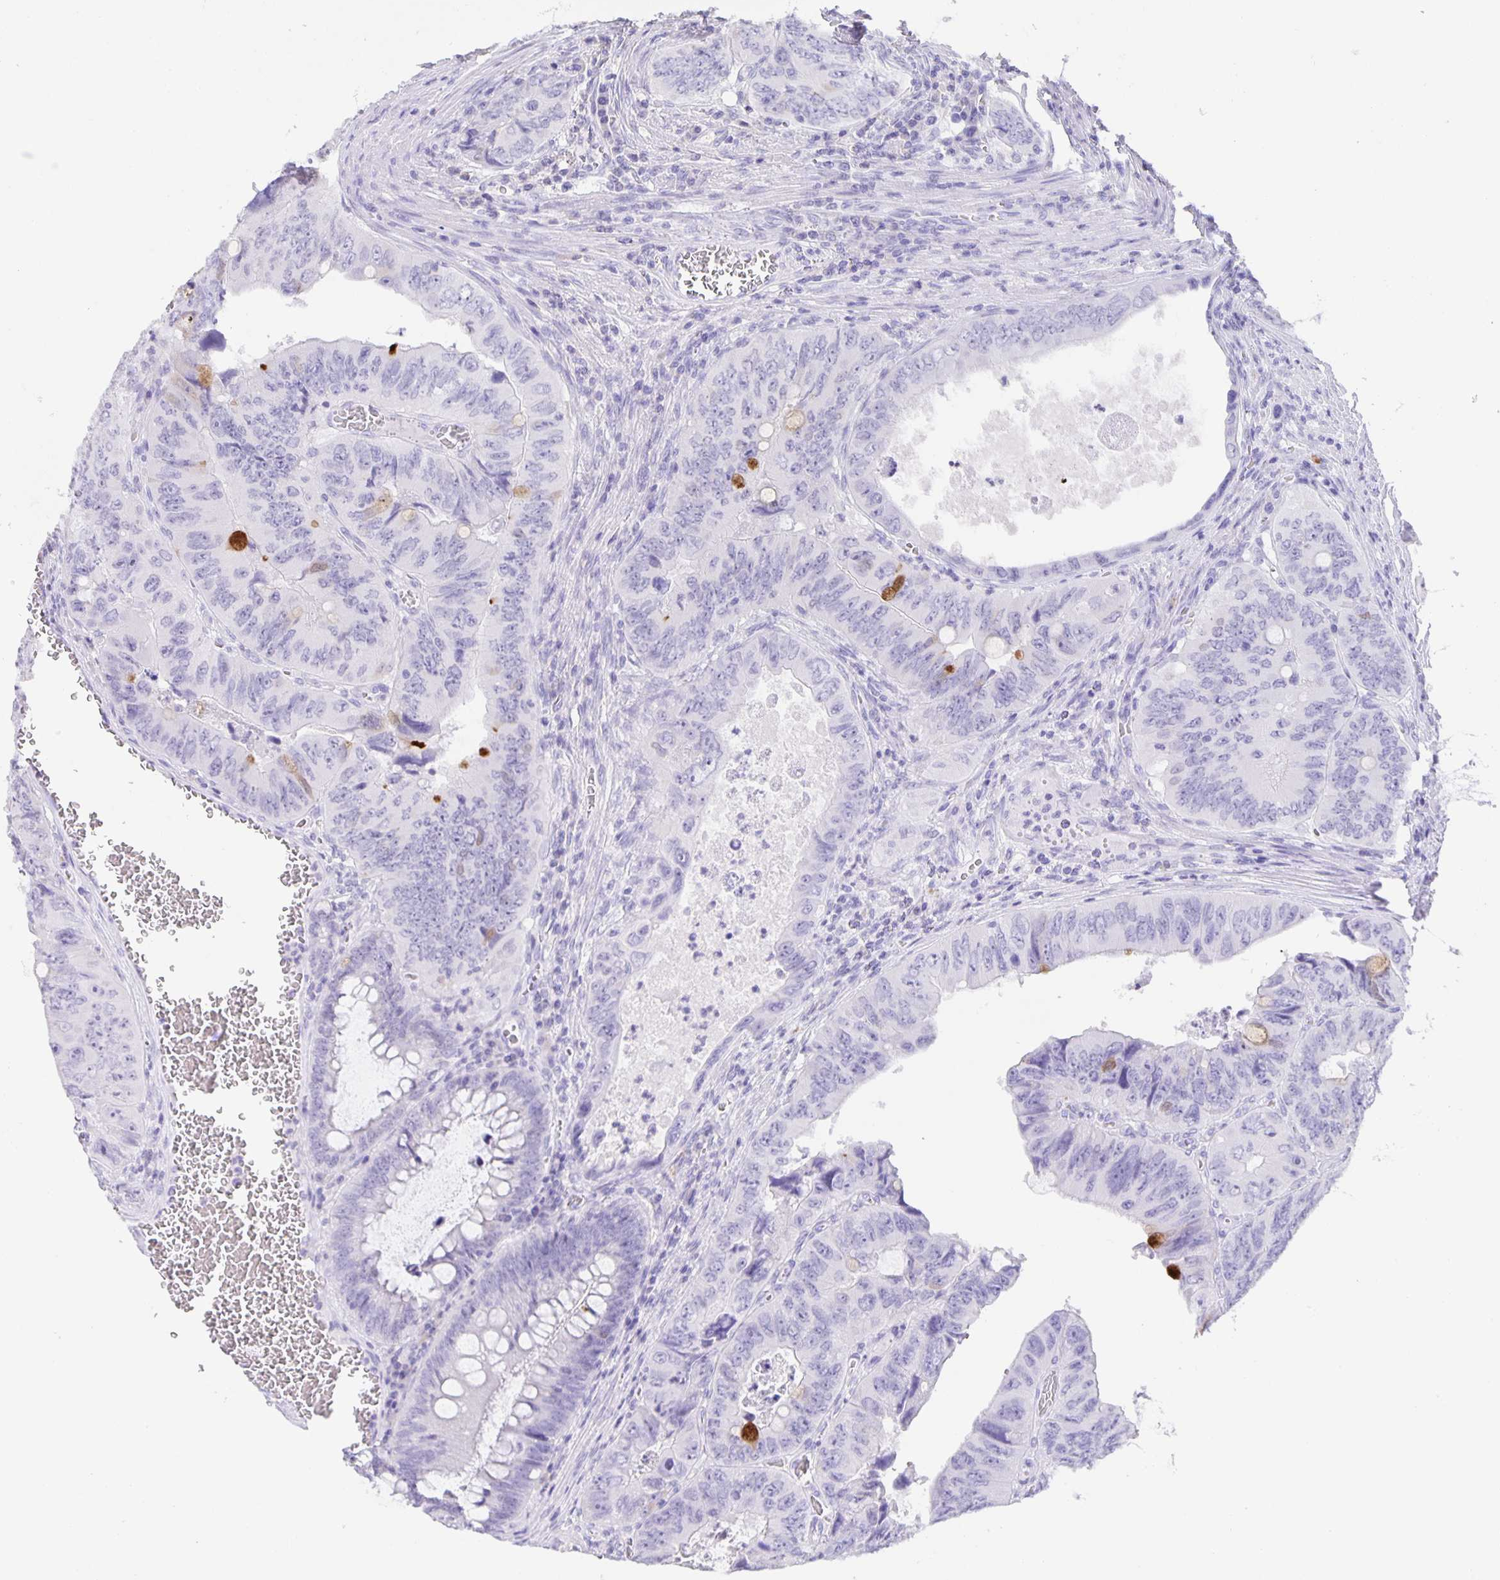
{"staining": {"intensity": "negative", "quantity": "none", "location": "none"}, "tissue": "colorectal cancer", "cell_type": "Tumor cells", "image_type": "cancer", "snomed": [{"axis": "morphology", "description": "Adenocarcinoma, NOS"}, {"axis": "topography", "description": "Colon"}], "caption": "A micrograph of colorectal cancer (adenocarcinoma) stained for a protein shows no brown staining in tumor cells.", "gene": "GUCA2A", "patient": {"sex": "female", "age": 84}}